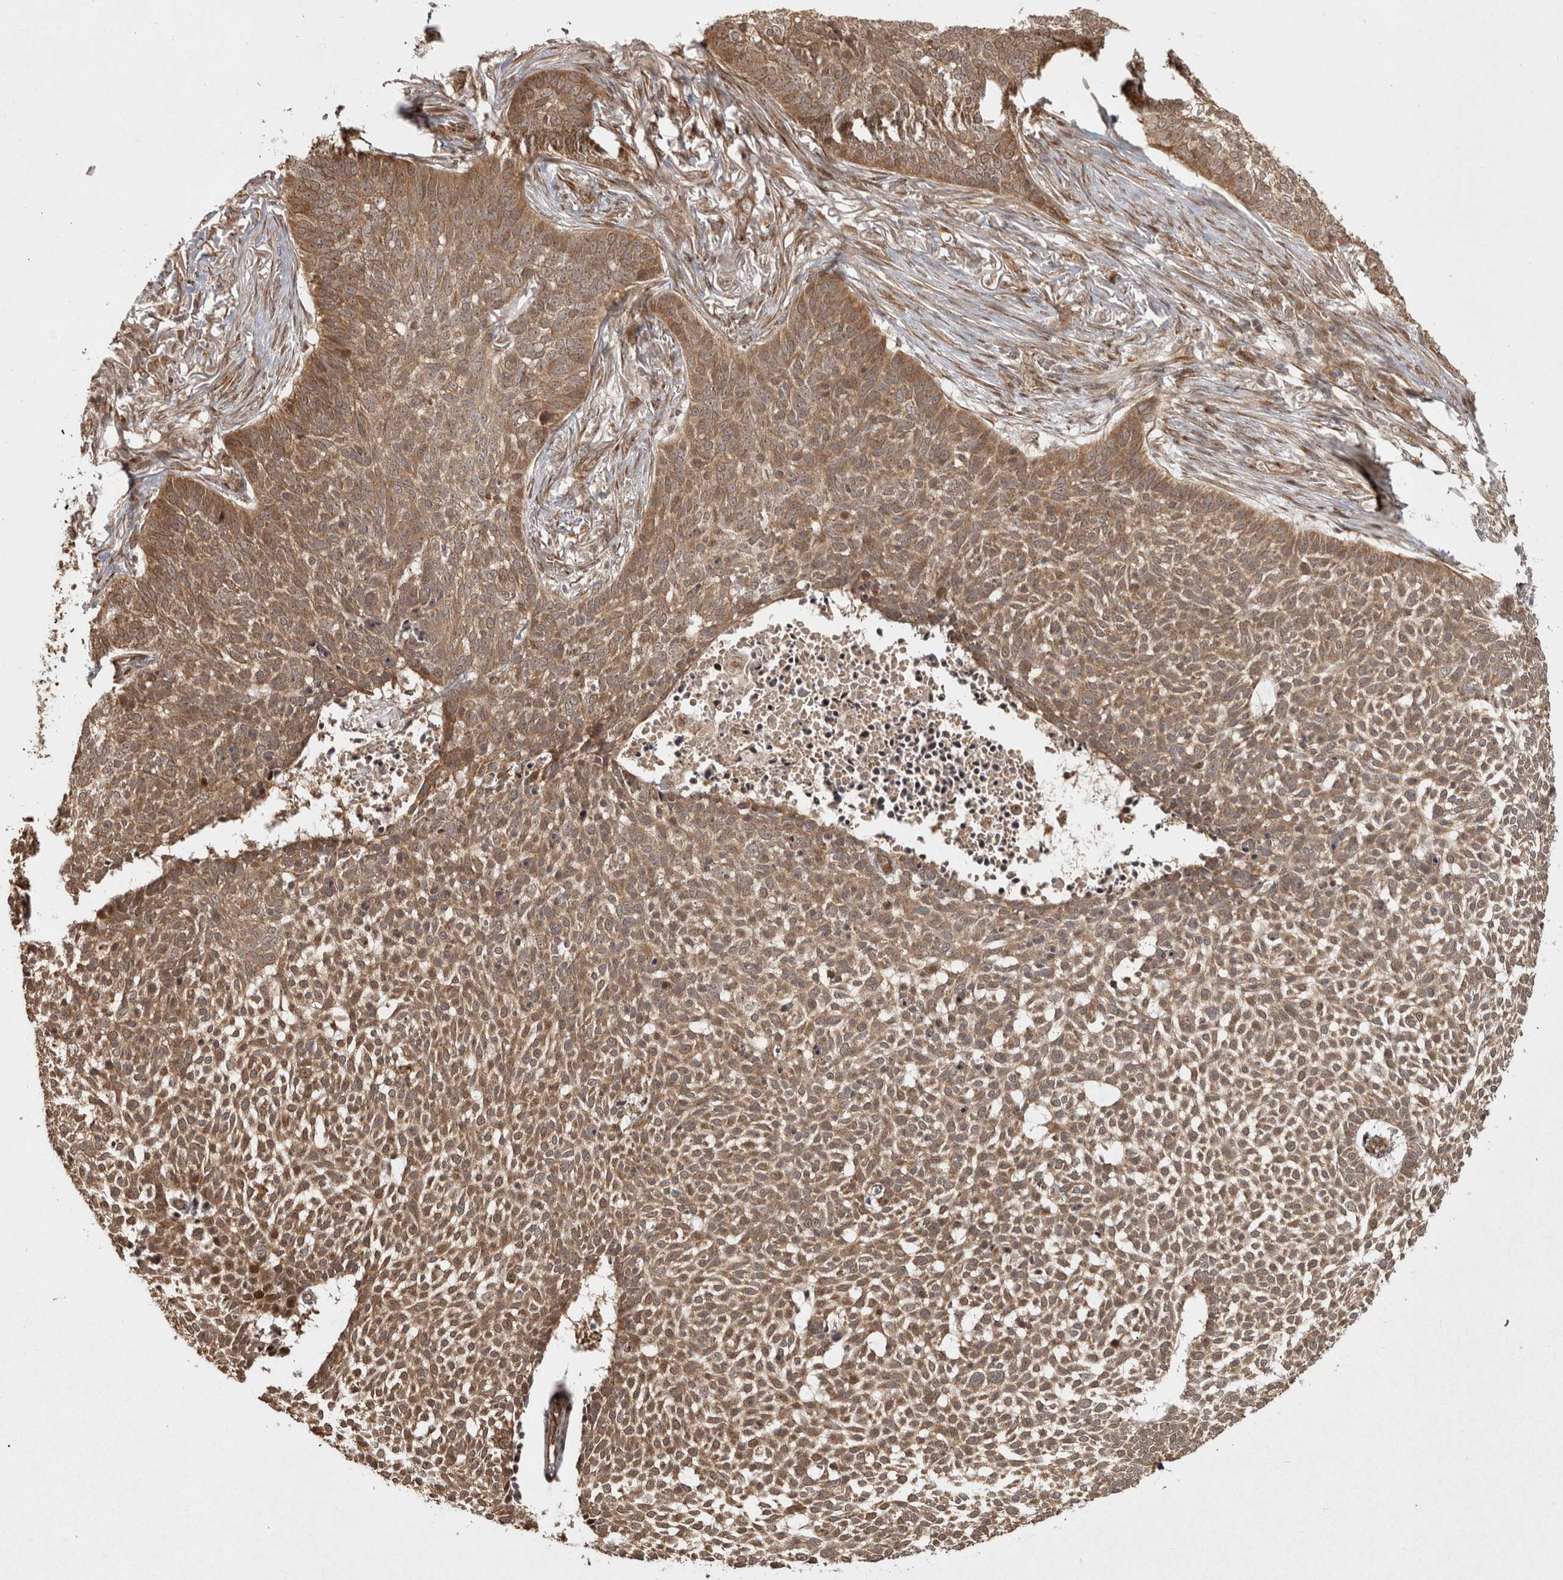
{"staining": {"intensity": "moderate", "quantity": ">75%", "location": "cytoplasmic/membranous"}, "tissue": "skin cancer", "cell_type": "Tumor cells", "image_type": "cancer", "snomed": [{"axis": "morphology", "description": "Basal cell carcinoma"}, {"axis": "topography", "description": "Skin"}], "caption": "The micrograph shows immunohistochemical staining of skin cancer. There is moderate cytoplasmic/membranous positivity is seen in approximately >75% of tumor cells. (Brightfield microscopy of DAB IHC at high magnification).", "gene": "CAMSAP2", "patient": {"sex": "male", "age": 85}}